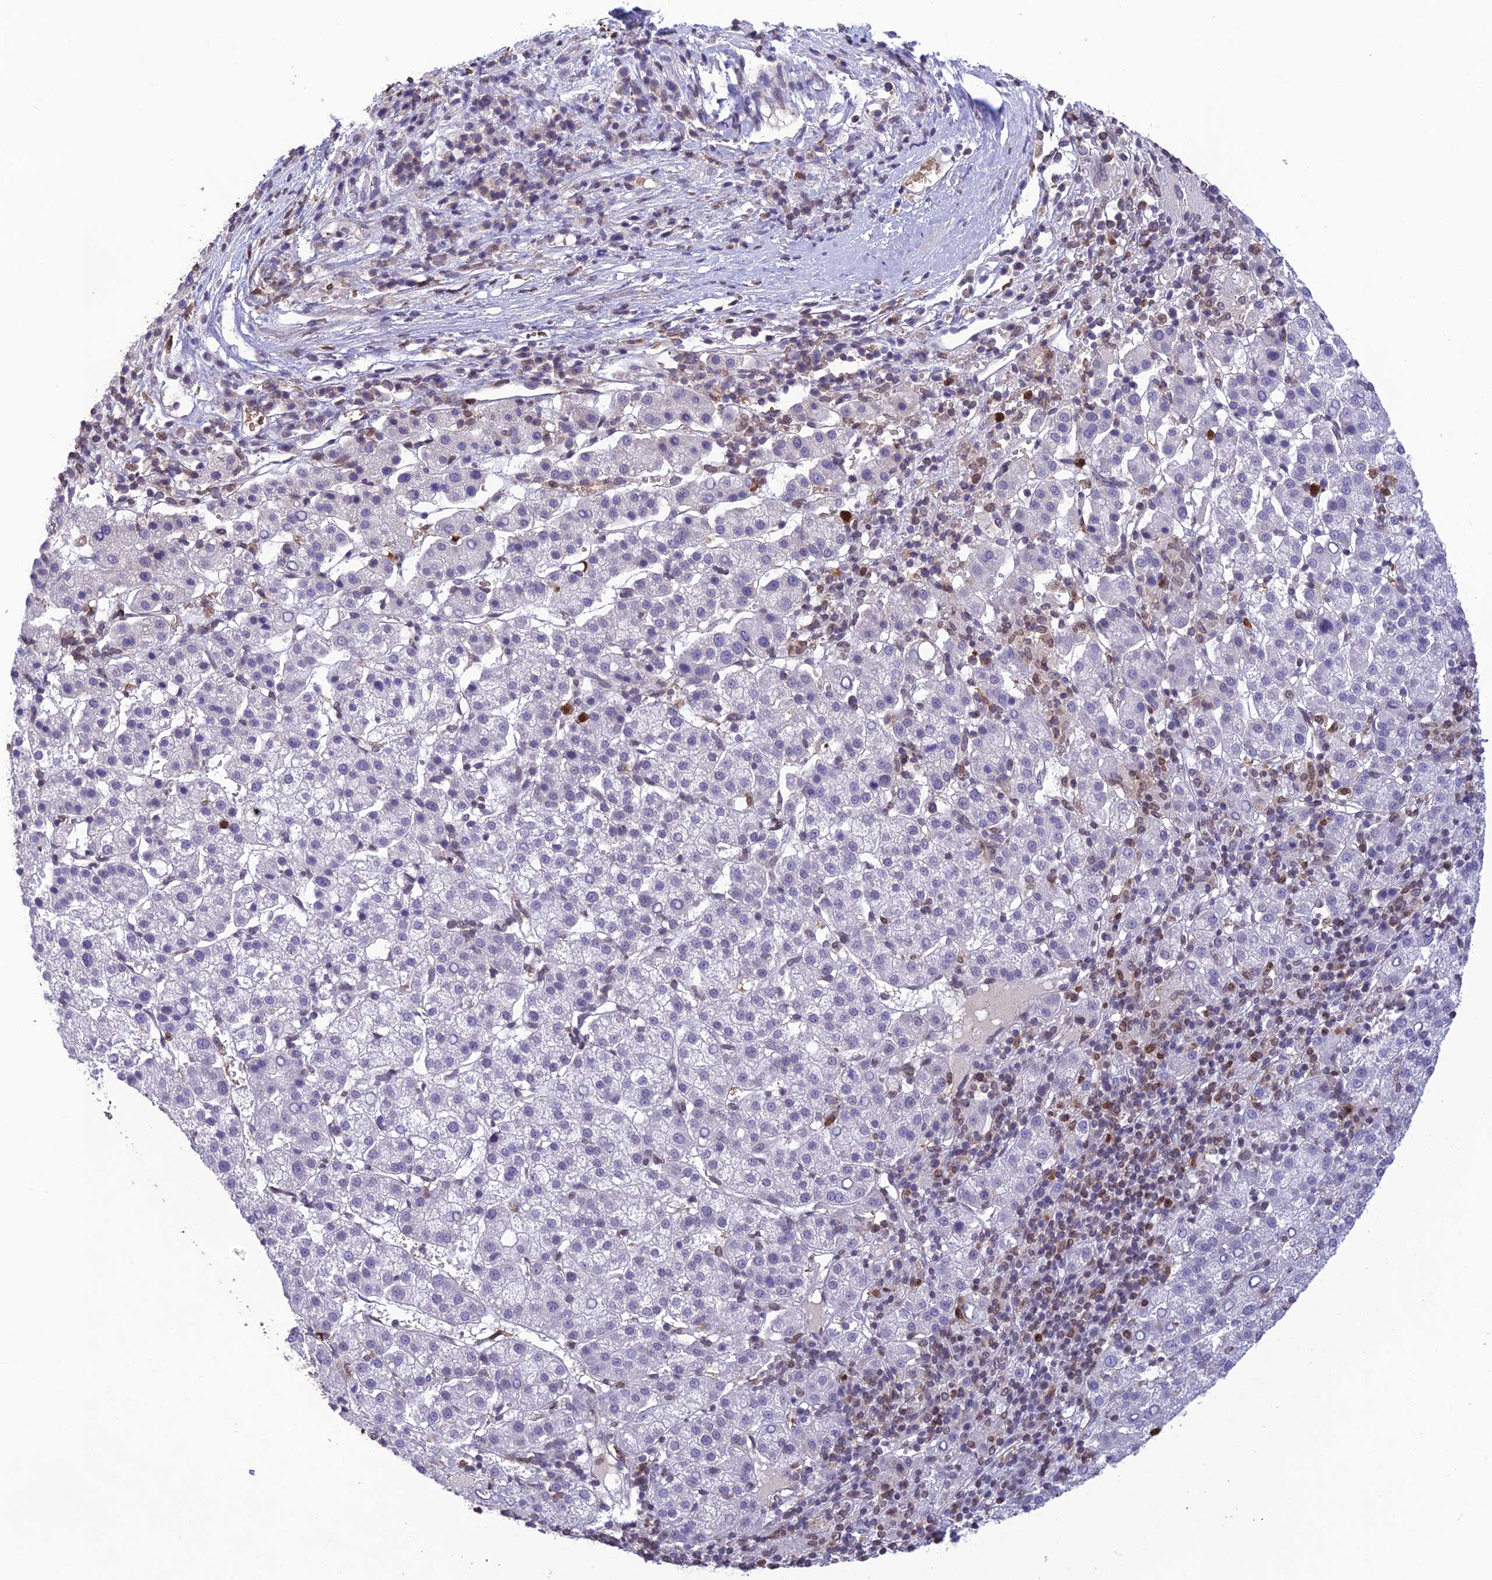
{"staining": {"intensity": "negative", "quantity": "none", "location": "none"}, "tissue": "liver cancer", "cell_type": "Tumor cells", "image_type": "cancer", "snomed": [{"axis": "morphology", "description": "Carcinoma, Hepatocellular, NOS"}, {"axis": "topography", "description": "Liver"}], "caption": "Immunohistochemistry (IHC) of liver cancer reveals no positivity in tumor cells.", "gene": "PKHD1L1", "patient": {"sex": "female", "age": 58}}